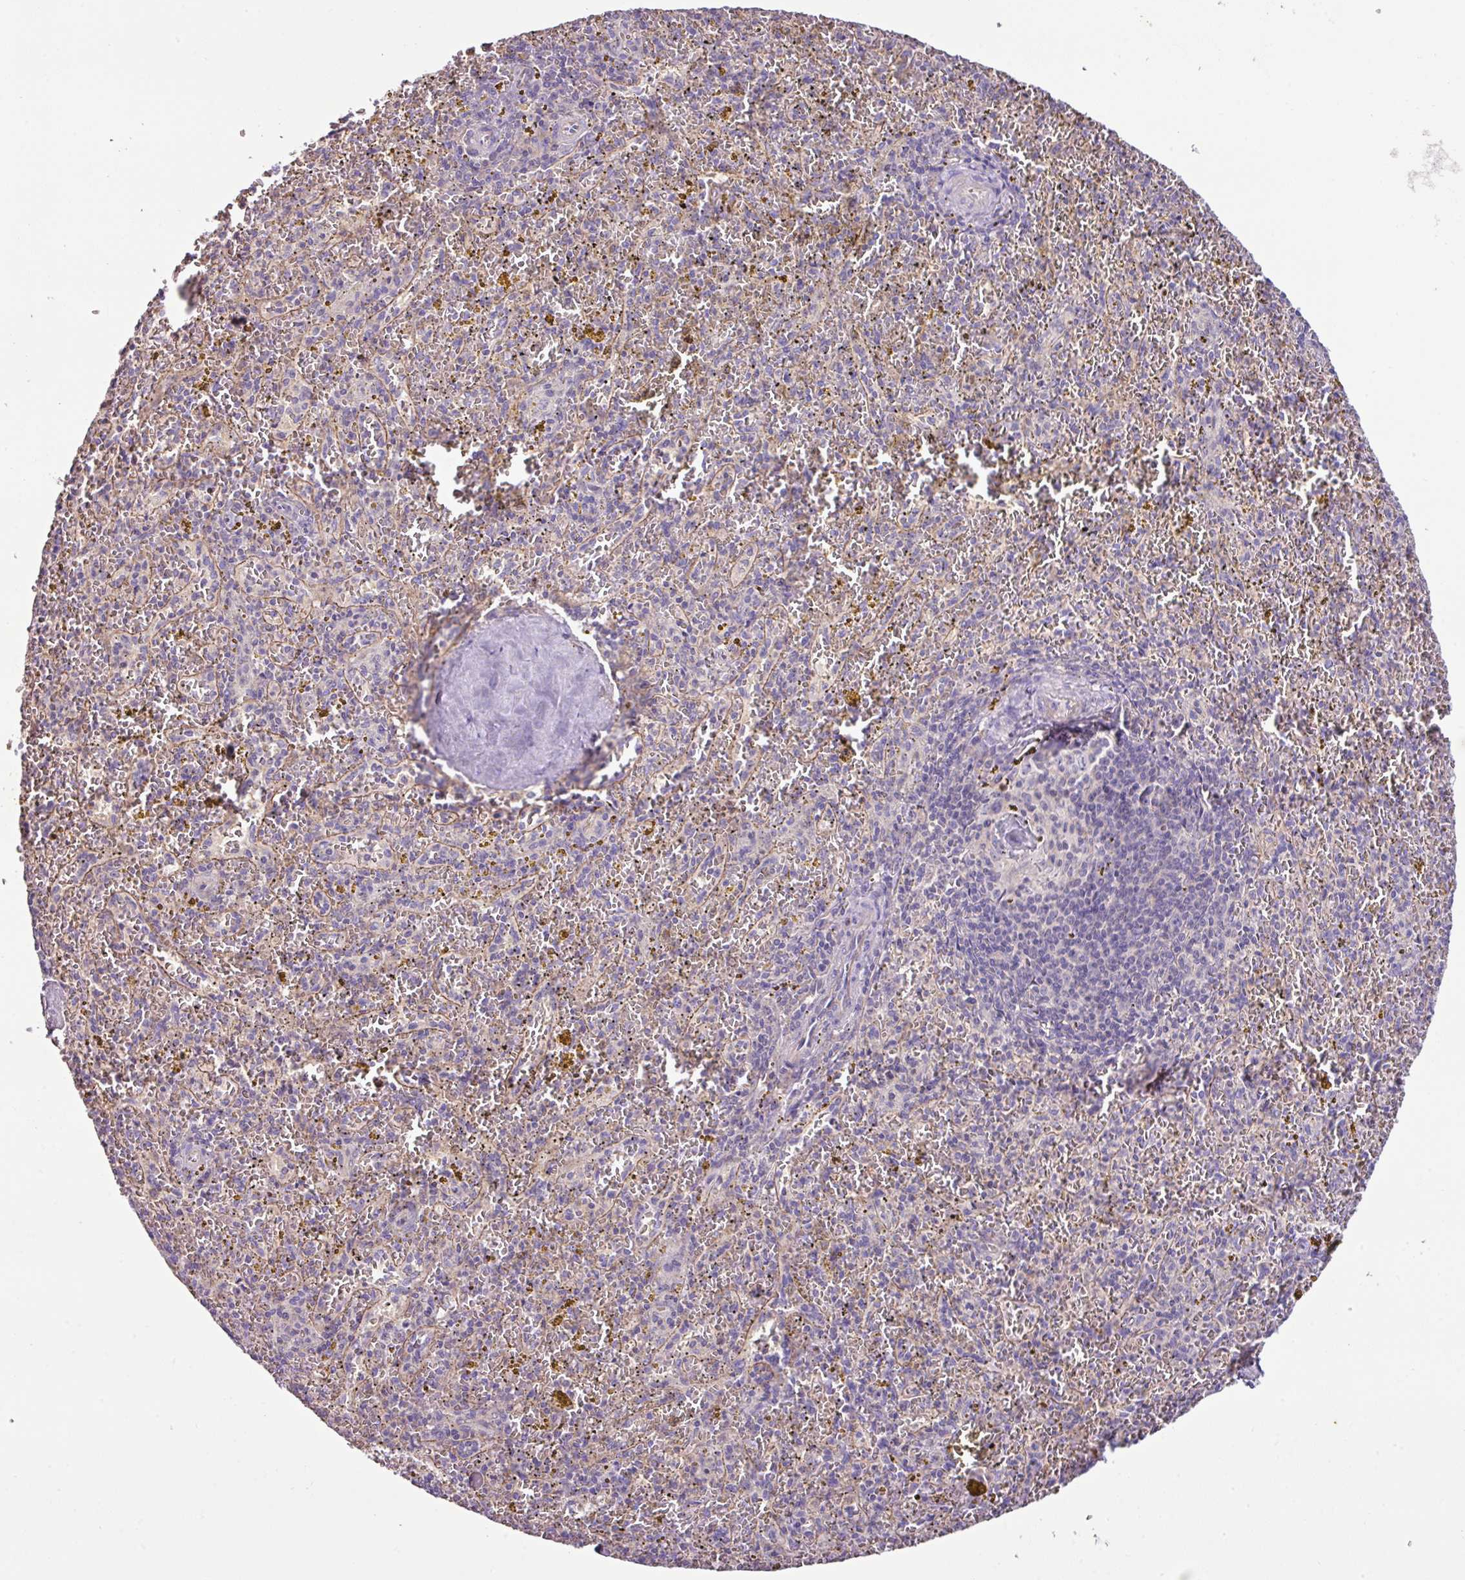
{"staining": {"intensity": "negative", "quantity": "none", "location": "none"}, "tissue": "spleen", "cell_type": "Cells in red pulp", "image_type": "normal", "snomed": [{"axis": "morphology", "description": "Normal tissue, NOS"}, {"axis": "topography", "description": "Spleen"}], "caption": "DAB immunohistochemical staining of benign human spleen shows no significant positivity in cells in red pulp.", "gene": "AGR3", "patient": {"sex": "male", "age": 57}}